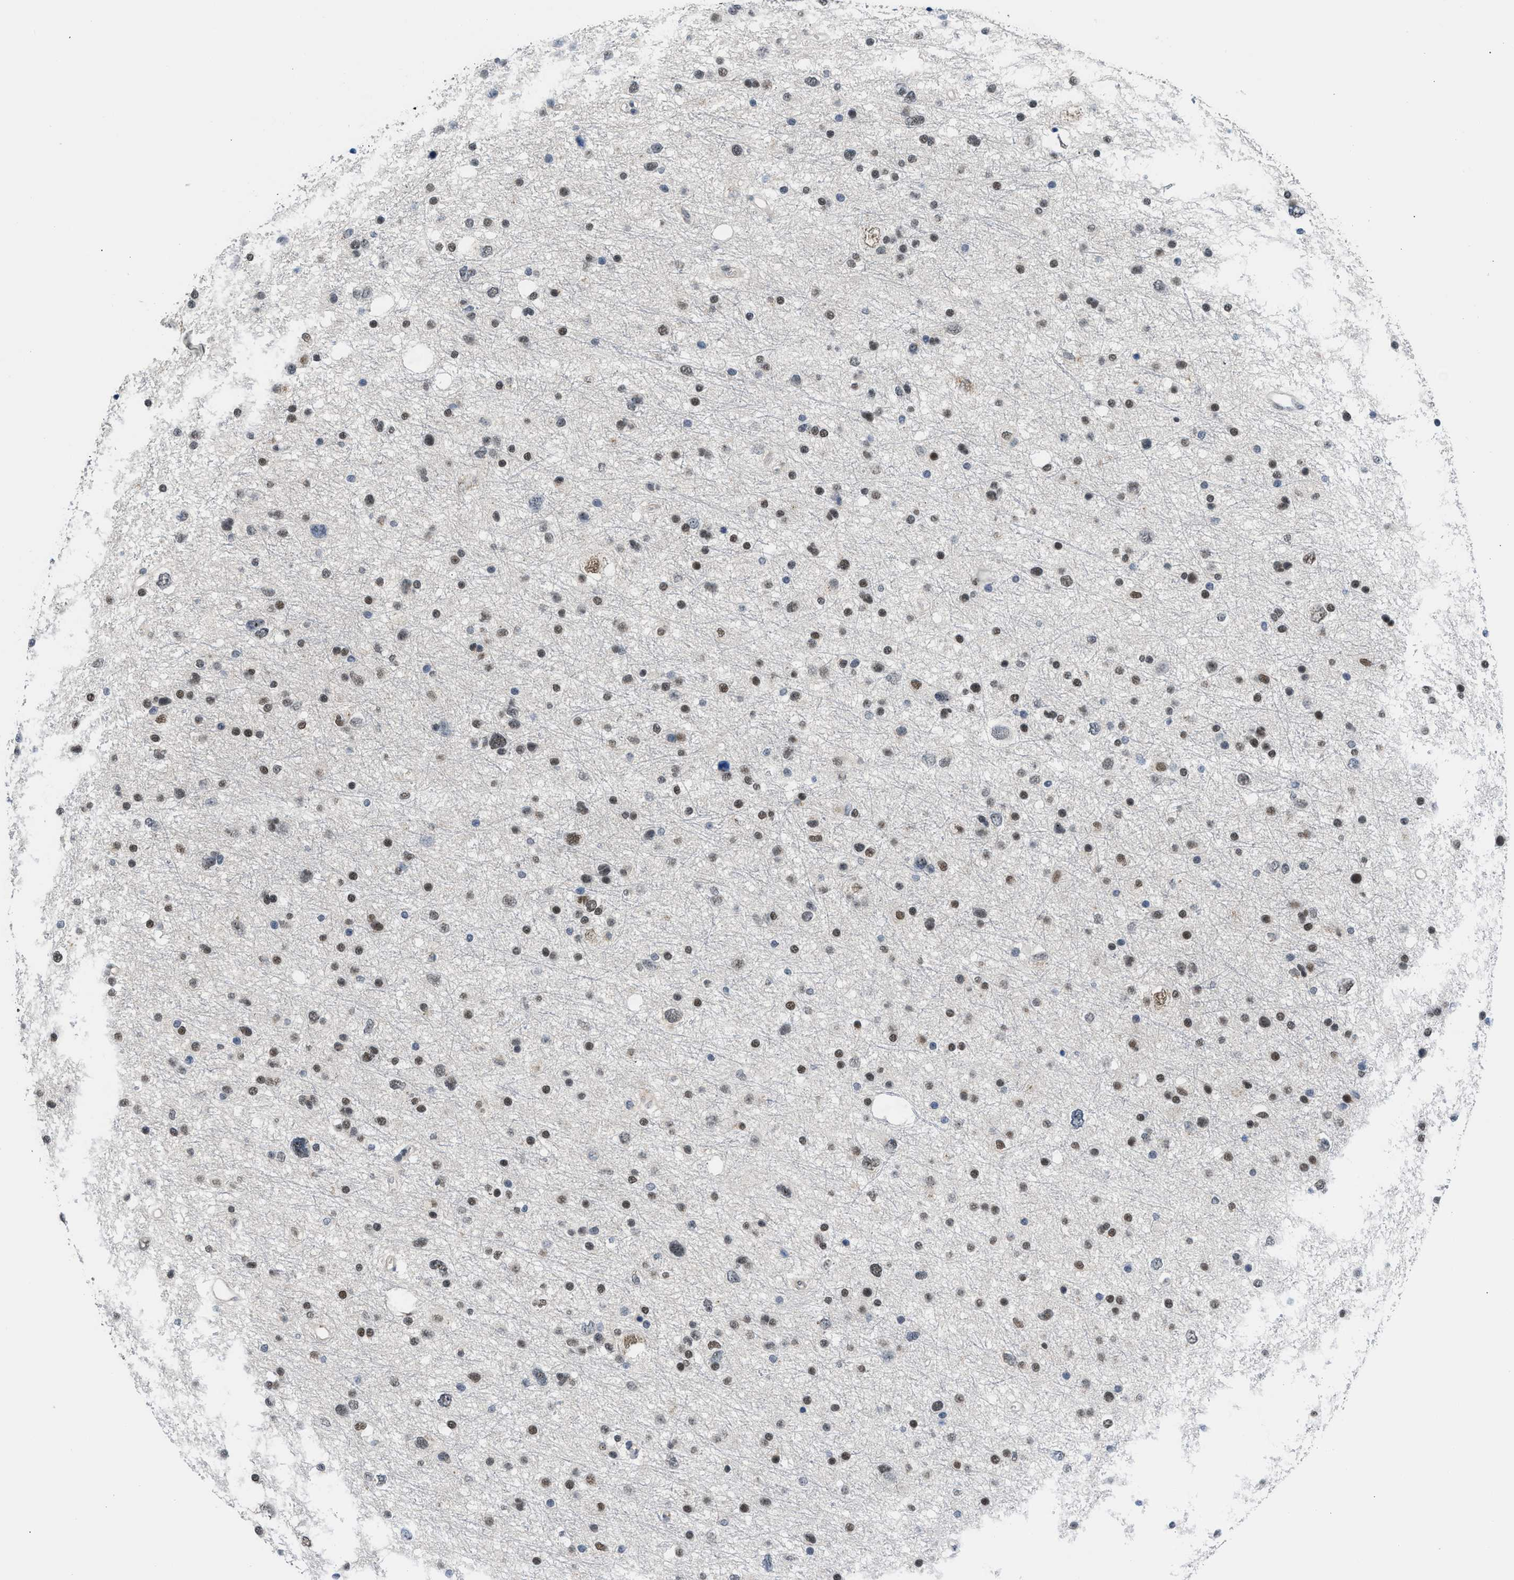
{"staining": {"intensity": "moderate", "quantity": ">75%", "location": "nuclear"}, "tissue": "glioma", "cell_type": "Tumor cells", "image_type": "cancer", "snomed": [{"axis": "morphology", "description": "Glioma, malignant, Low grade"}, {"axis": "topography", "description": "Brain"}], "caption": "Malignant low-grade glioma tissue displays moderate nuclear positivity in about >75% of tumor cells, visualized by immunohistochemistry.", "gene": "TERF2IP", "patient": {"sex": "female", "age": 37}}